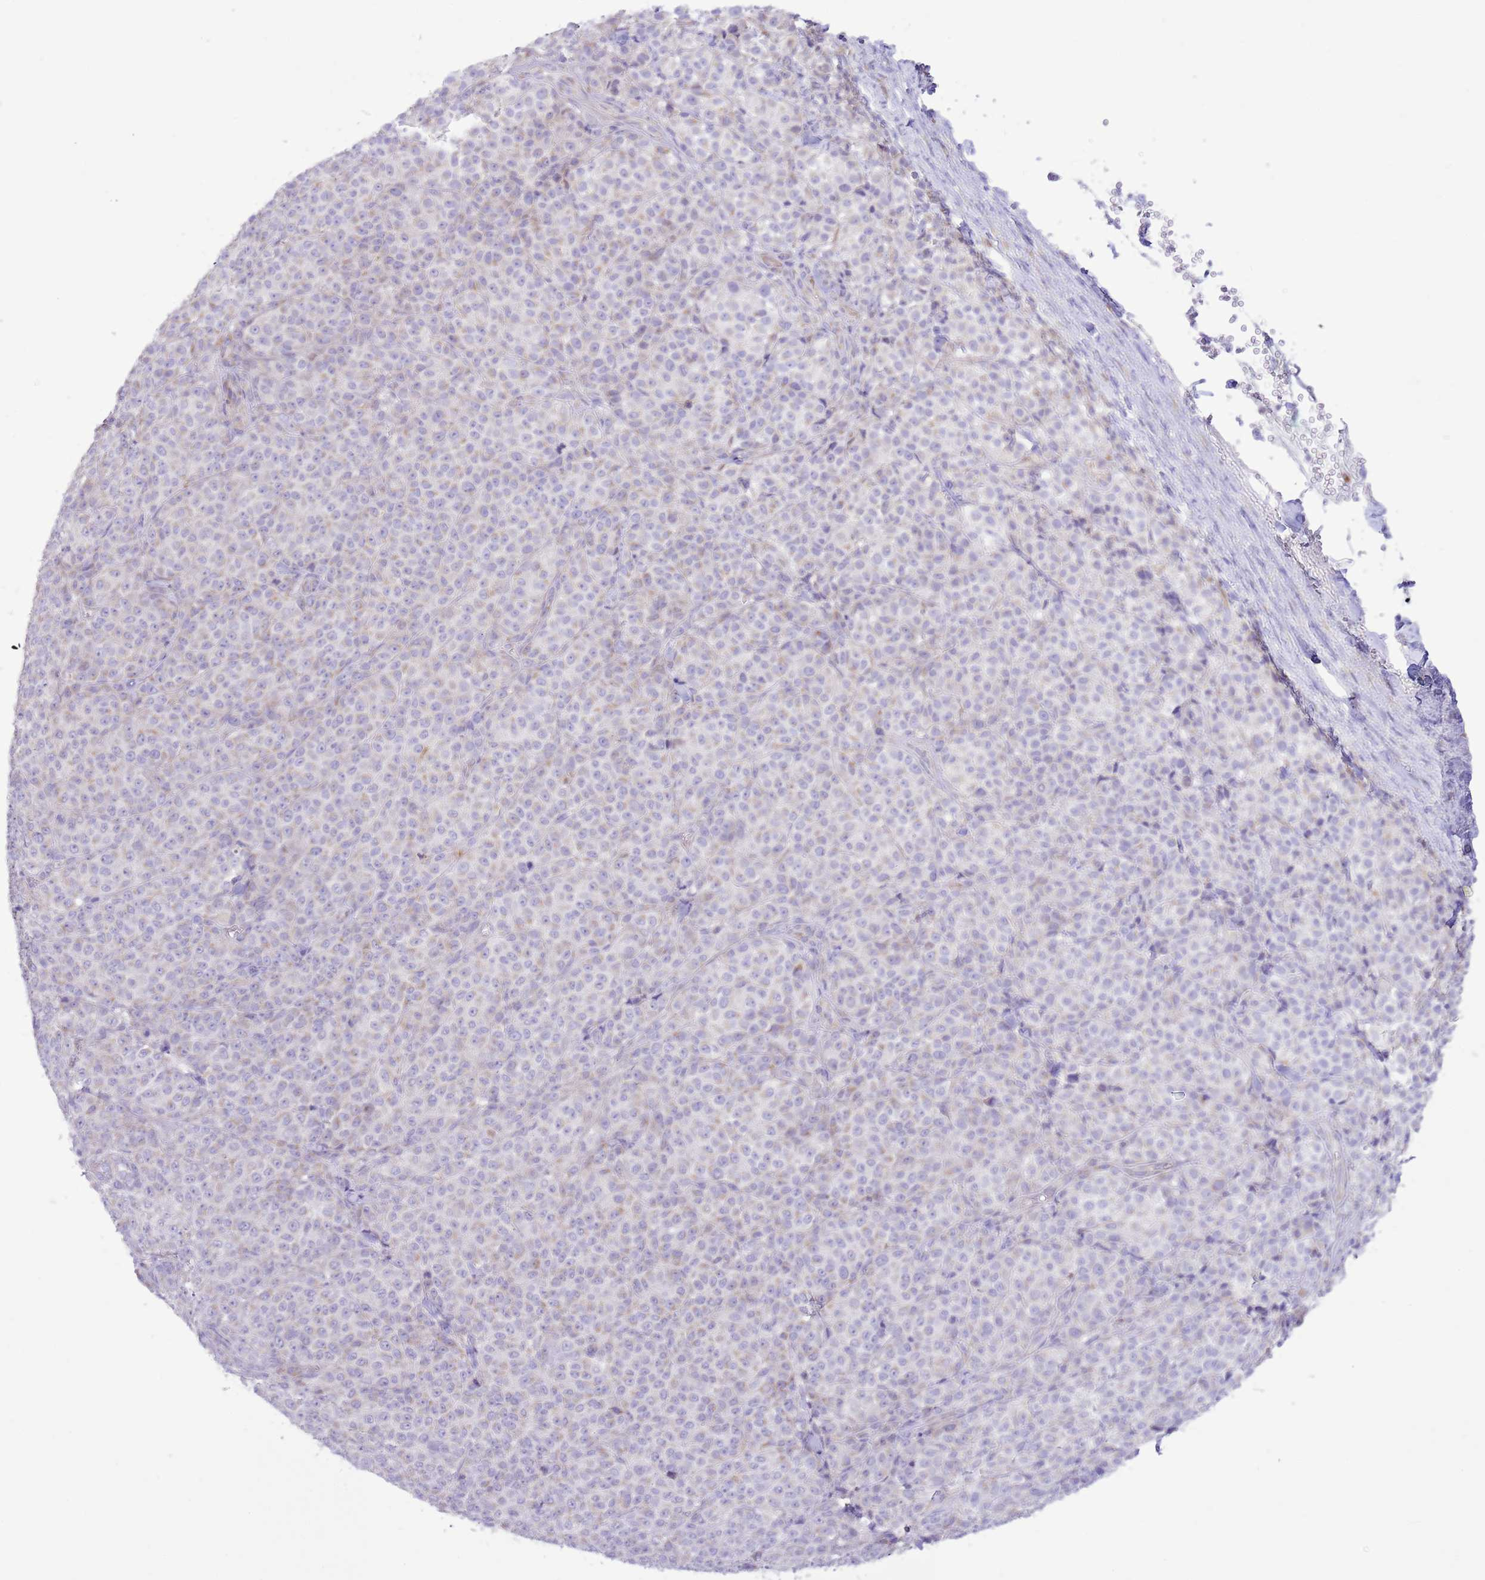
{"staining": {"intensity": "negative", "quantity": "none", "location": "none"}, "tissue": "melanoma", "cell_type": "Tumor cells", "image_type": "cancer", "snomed": [{"axis": "morphology", "description": "Normal tissue, NOS"}, {"axis": "morphology", "description": "Malignant melanoma, NOS"}, {"axis": "topography", "description": "Skin"}], "caption": "Immunohistochemistry histopathology image of neoplastic tissue: malignant melanoma stained with DAB (3,3'-diaminobenzidine) demonstrates no significant protein staining in tumor cells. The staining was performed using DAB (3,3'-diaminobenzidine) to visualize the protein expression in brown, while the nuclei were stained in blue with hematoxylin (Magnification: 20x).", "gene": "OAZ2", "patient": {"sex": "female", "age": 34}}